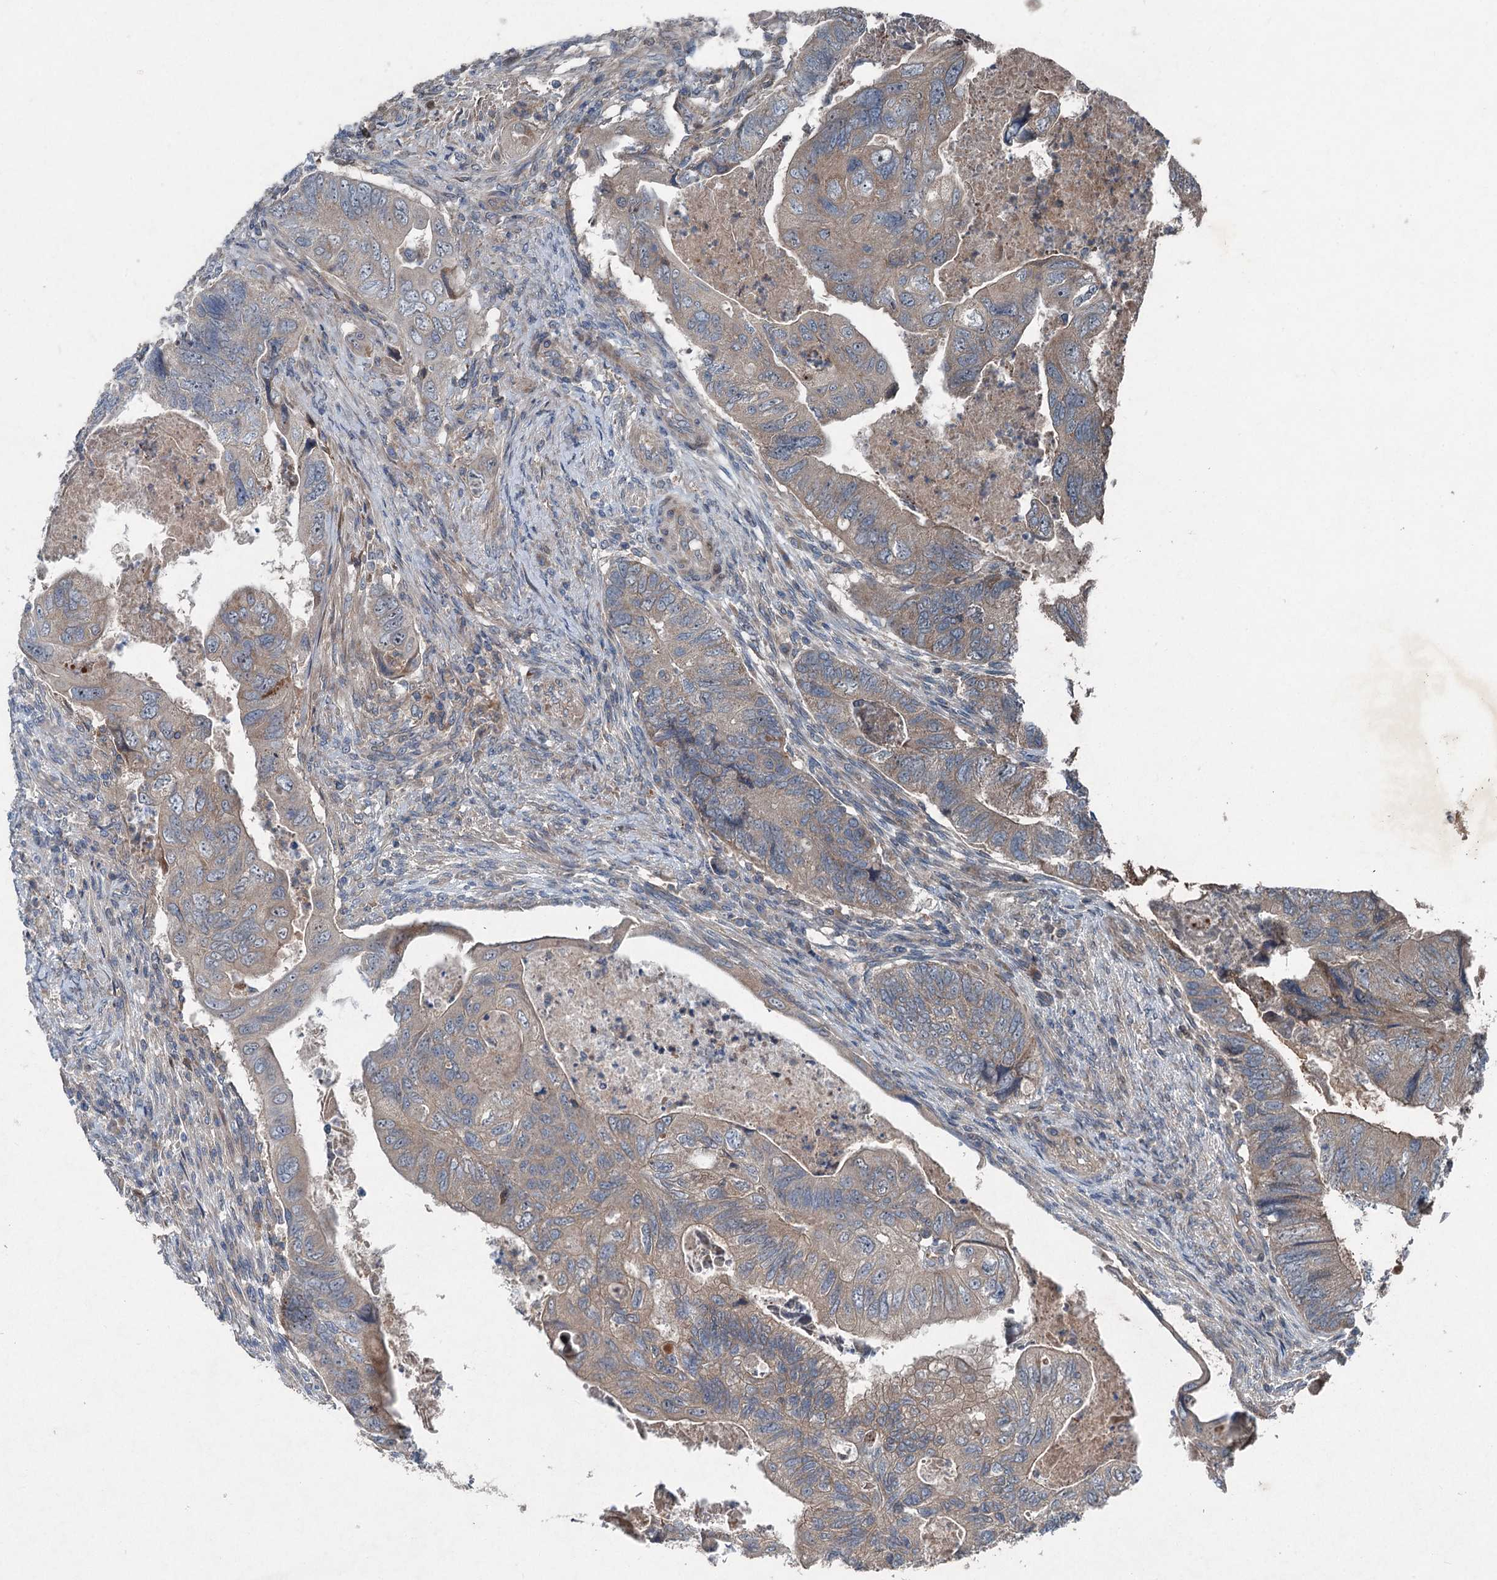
{"staining": {"intensity": "moderate", "quantity": "25%-75%", "location": "cytoplasmic/membranous"}, "tissue": "colorectal cancer", "cell_type": "Tumor cells", "image_type": "cancer", "snomed": [{"axis": "morphology", "description": "Adenocarcinoma, NOS"}, {"axis": "topography", "description": "Rectum"}], "caption": "This is a micrograph of immunohistochemistry (IHC) staining of colorectal cancer (adenocarcinoma), which shows moderate expression in the cytoplasmic/membranous of tumor cells.", "gene": "ALAS1", "patient": {"sex": "male", "age": 63}}